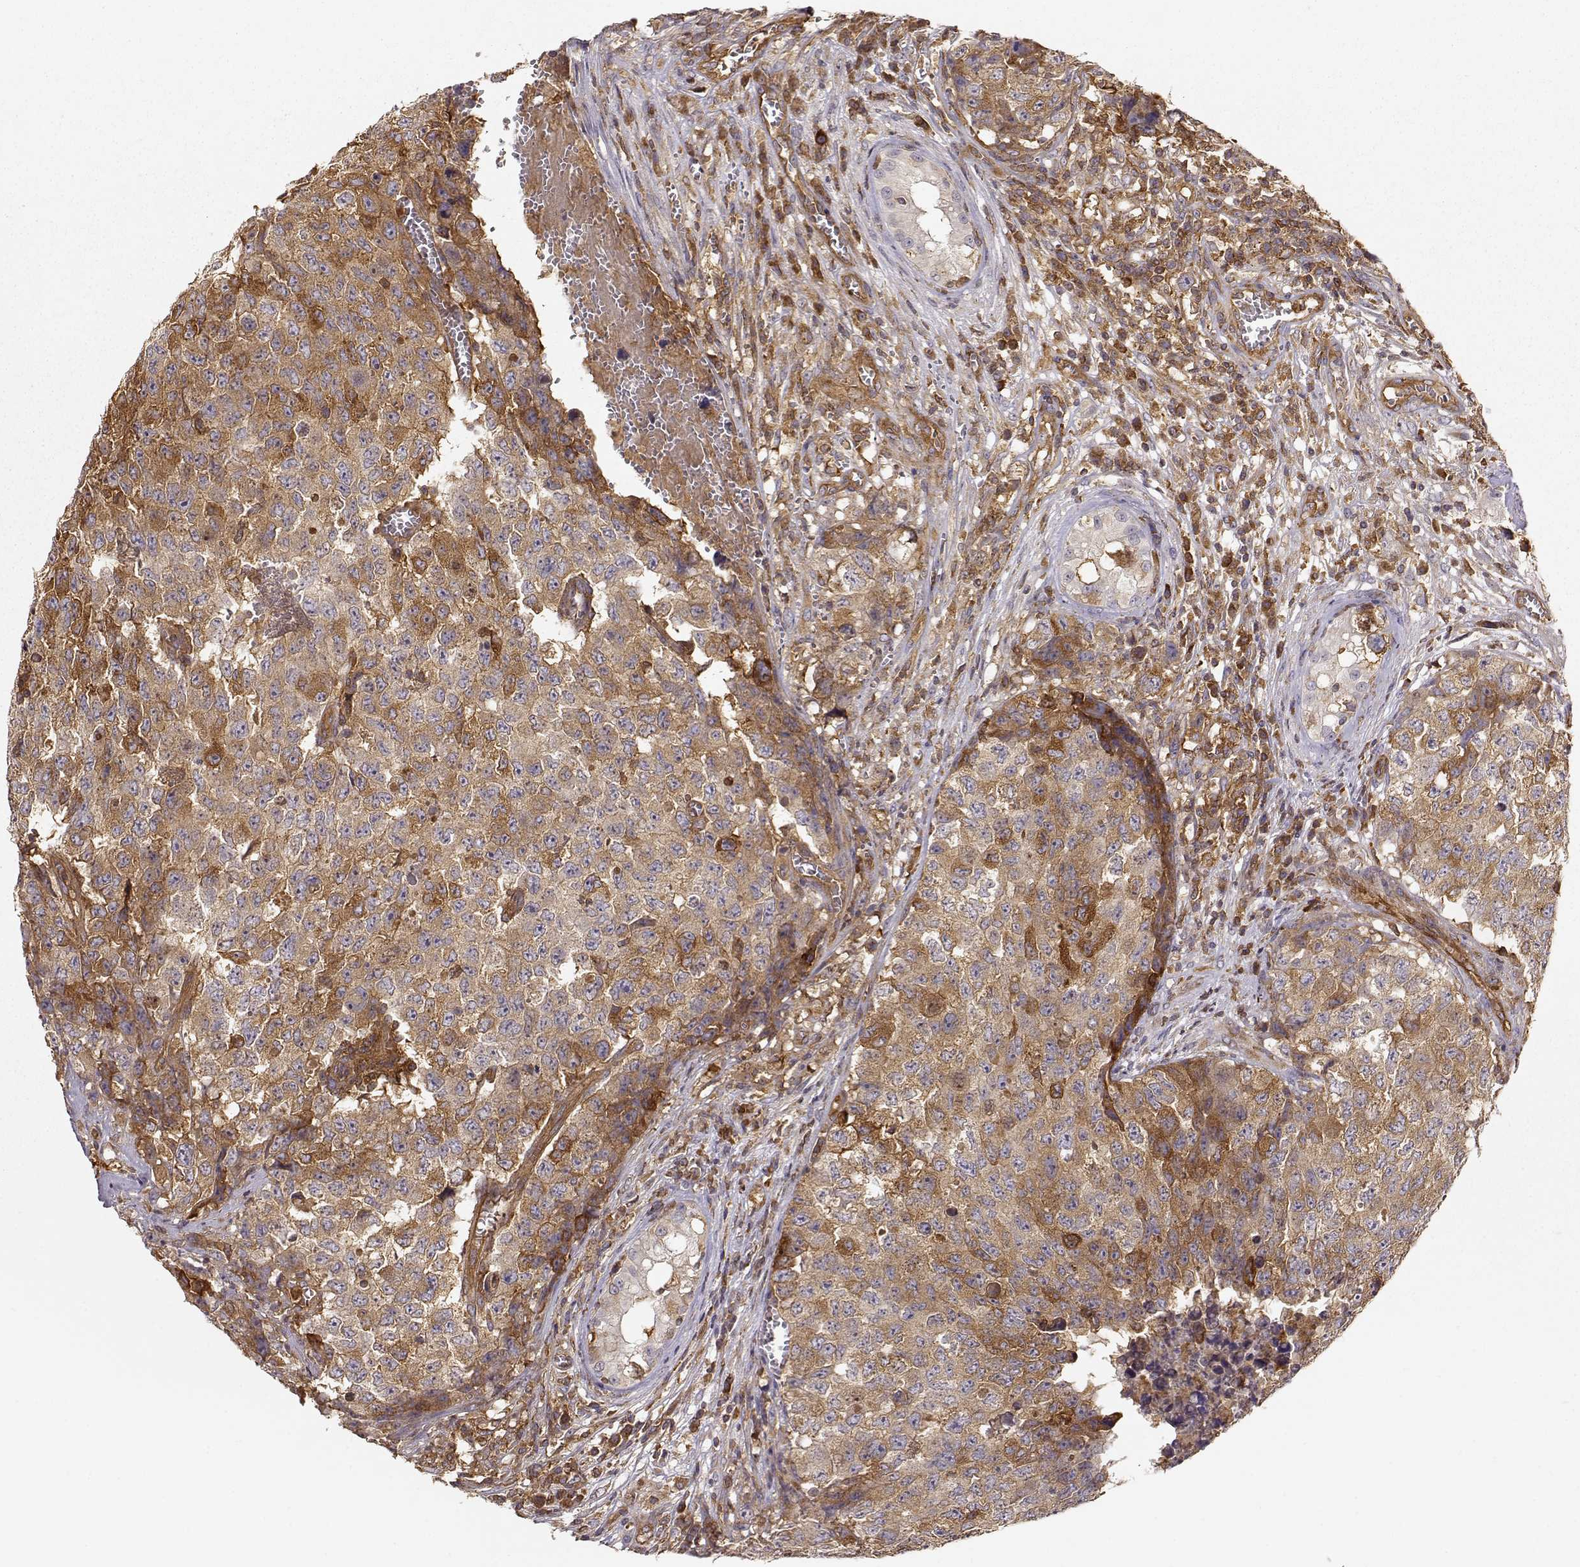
{"staining": {"intensity": "weak", "quantity": ">75%", "location": "cytoplasmic/membranous"}, "tissue": "testis cancer", "cell_type": "Tumor cells", "image_type": "cancer", "snomed": [{"axis": "morphology", "description": "Carcinoma, Embryonal, NOS"}, {"axis": "topography", "description": "Testis"}], "caption": "Protein staining of testis cancer tissue reveals weak cytoplasmic/membranous staining in approximately >75% of tumor cells. (IHC, brightfield microscopy, high magnification).", "gene": "ARHGEF2", "patient": {"sex": "male", "age": 23}}